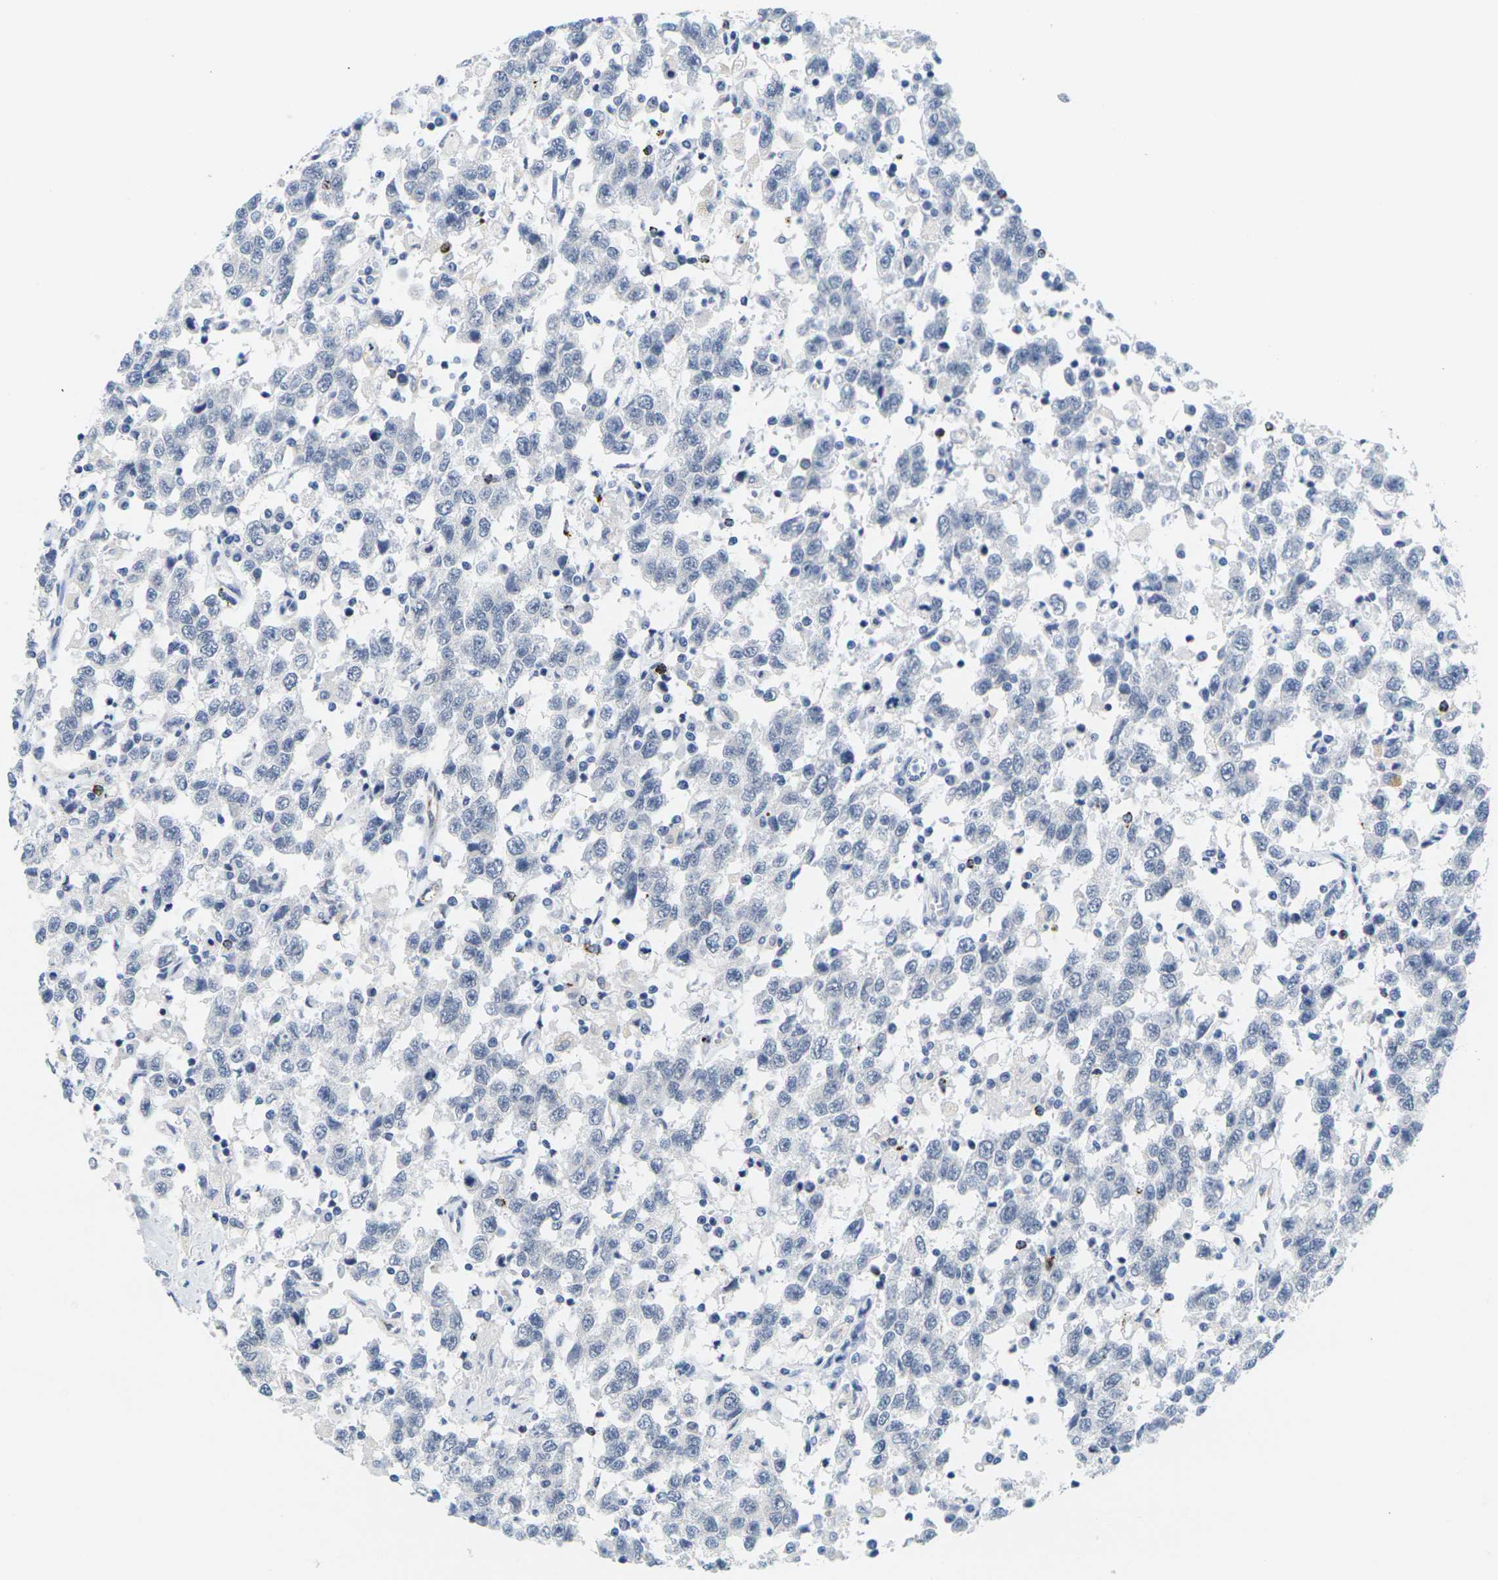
{"staining": {"intensity": "negative", "quantity": "none", "location": "none"}, "tissue": "testis cancer", "cell_type": "Tumor cells", "image_type": "cancer", "snomed": [{"axis": "morphology", "description": "Seminoma, NOS"}, {"axis": "topography", "description": "Testis"}], "caption": "IHC of human testis cancer demonstrates no positivity in tumor cells.", "gene": "HLA-DOB", "patient": {"sex": "male", "age": 41}}